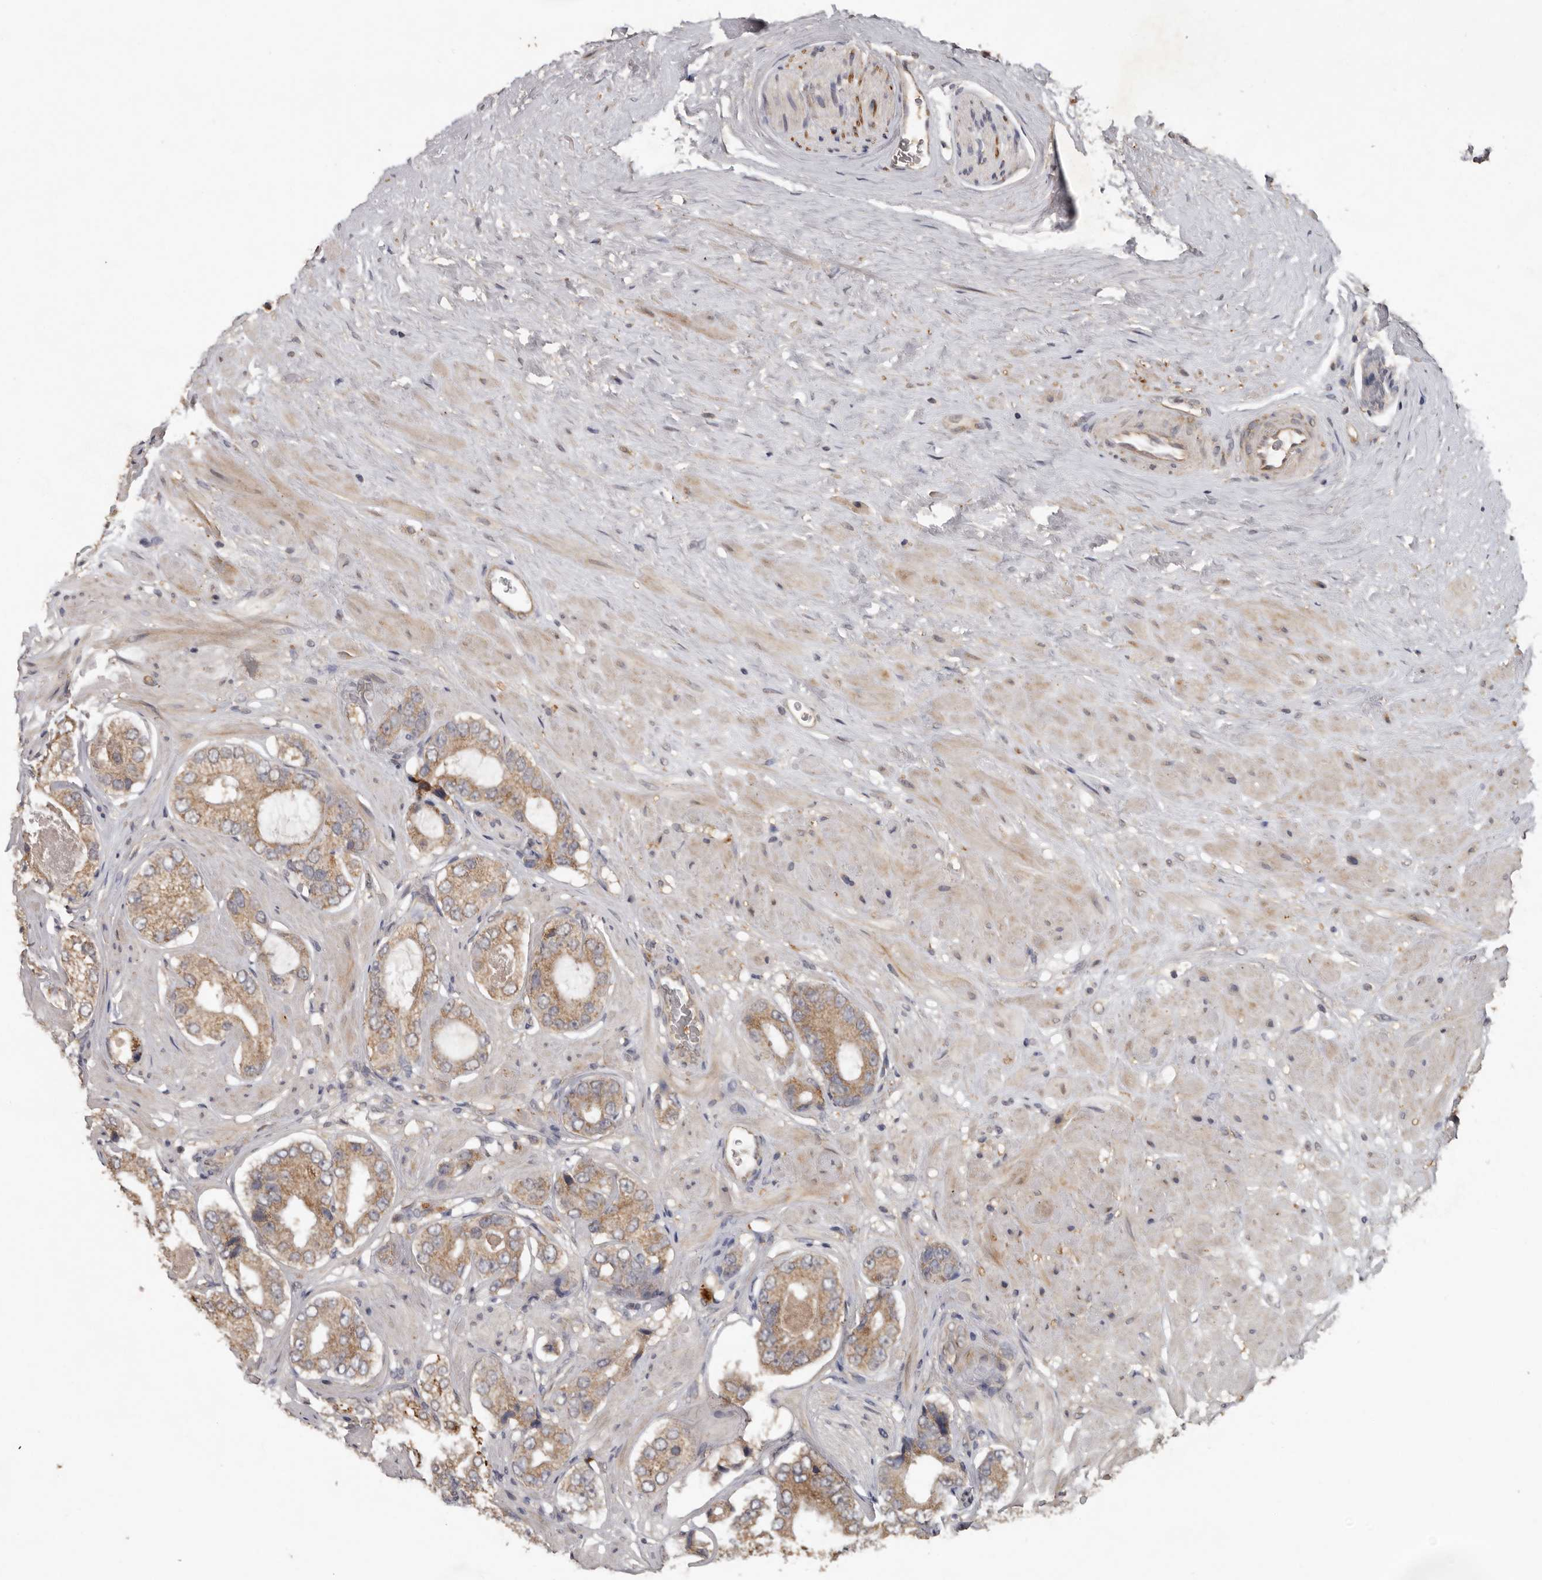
{"staining": {"intensity": "moderate", "quantity": "25%-75%", "location": "cytoplasmic/membranous"}, "tissue": "prostate cancer", "cell_type": "Tumor cells", "image_type": "cancer", "snomed": [{"axis": "morphology", "description": "Adenocarcinoma, High grade"}, {"axis": "topography", "description": "Prostate"}], "caption": "Approximately 25%-75% of tumor cells in high-grade adenocarcinoma (prostate) display moderate cytoplasmic/membranous protein positivity as visualized by brown immunohistochemical staining.", "gene": "MTF1", "patient": {"sex": "male", "age": 59}}